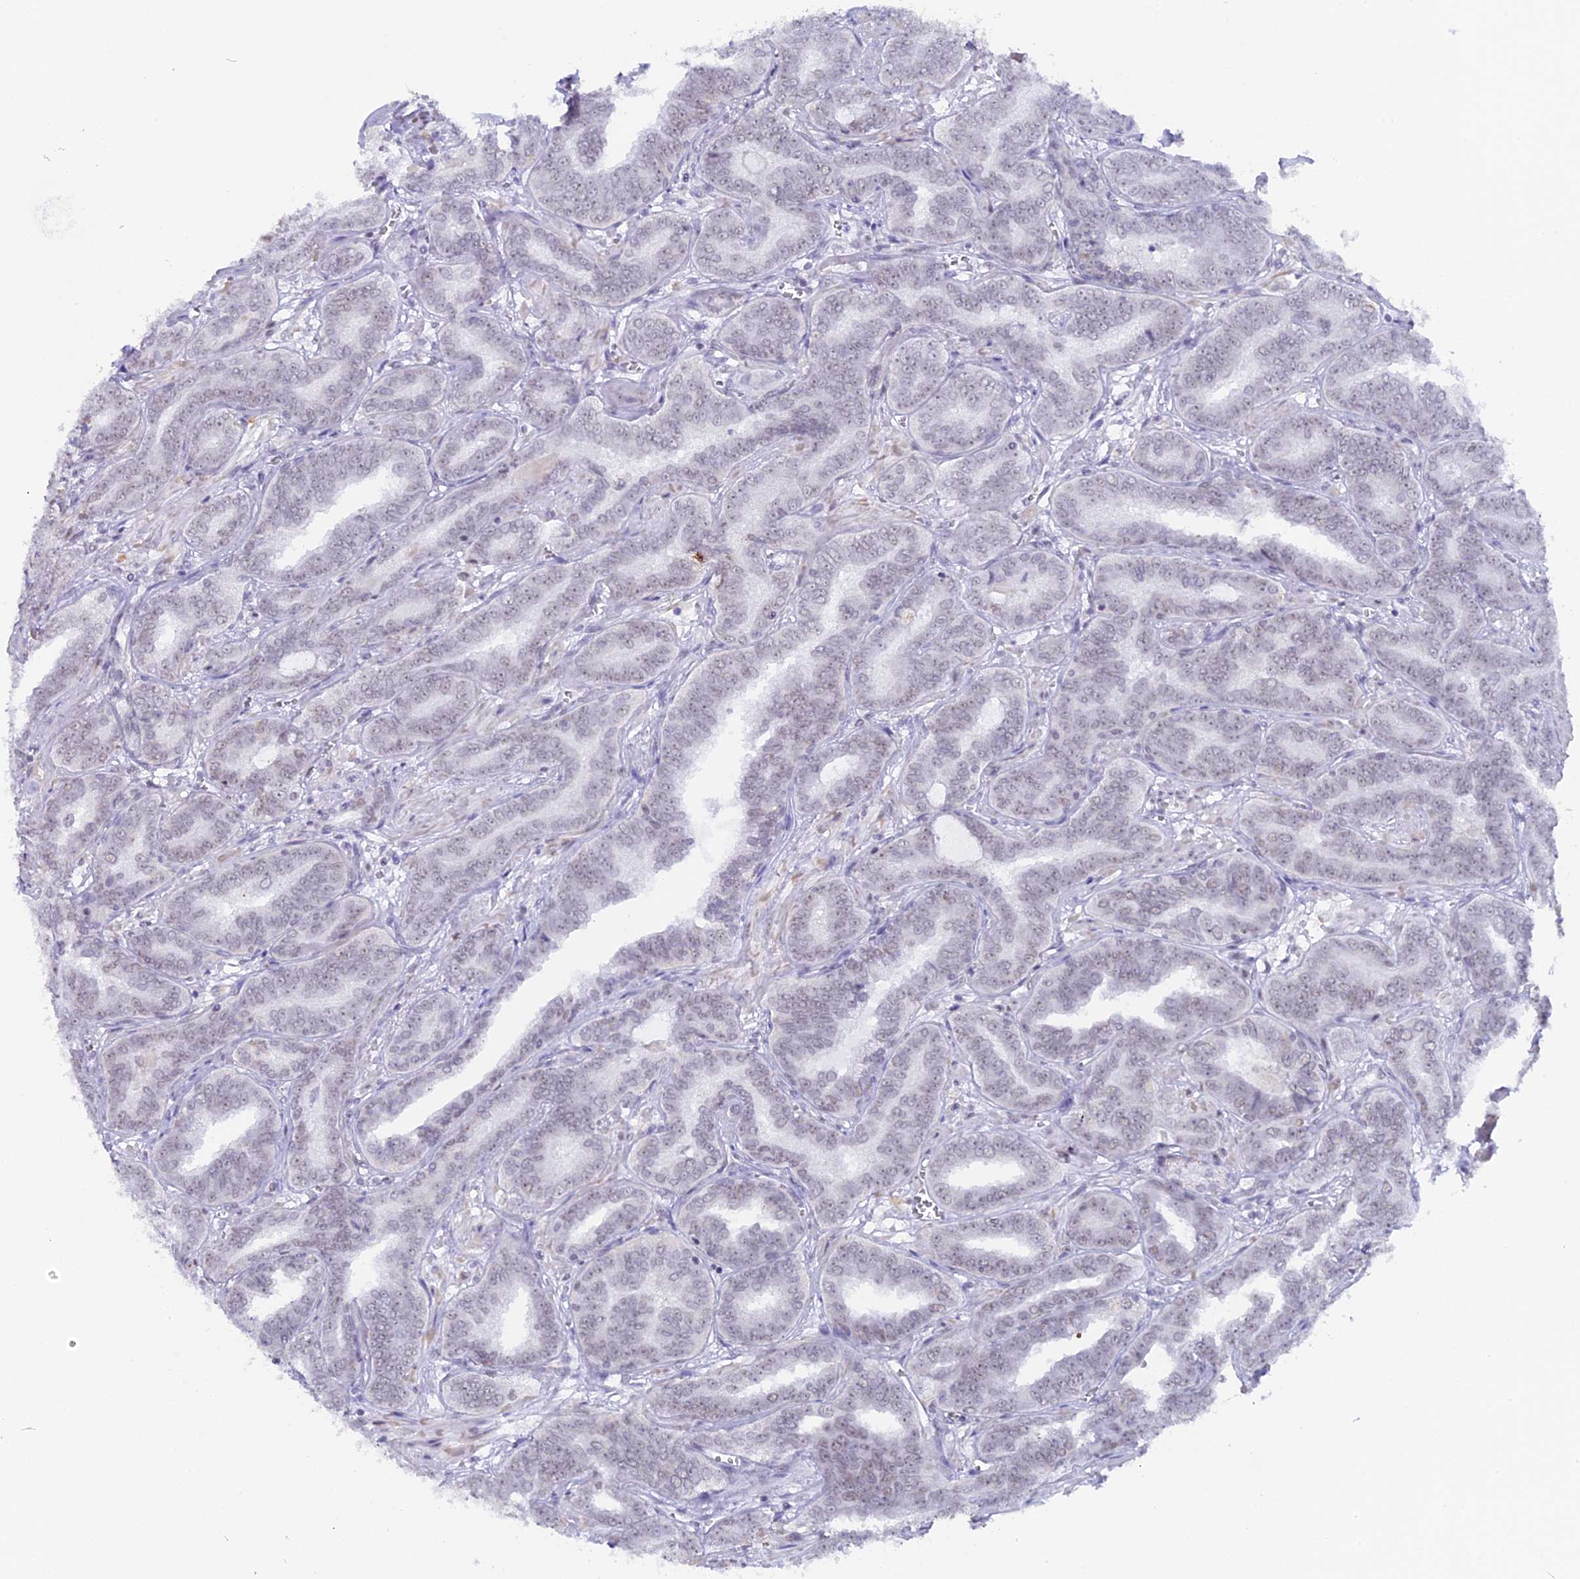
{"staining": {"intensity": "weak", "quantity": "<25%", "location": "nuclear"}, "tissue": "prostate cancer", "cell_type": "Tumor cells", "image_type": "cancer", "snomed": [{"axis": "morphology", "description": "Adenocarcinoma, High grade"}, {"axis": "topography", "description": "Prostate"}], "caption": "DAB (3,3'-diaminobenzidine) immunohistochemical staining of prostate cancer reveals no significant staining in tumor cells.", "gene": "CD2BP2", "patient": {"sex": "male", "age": 67}}